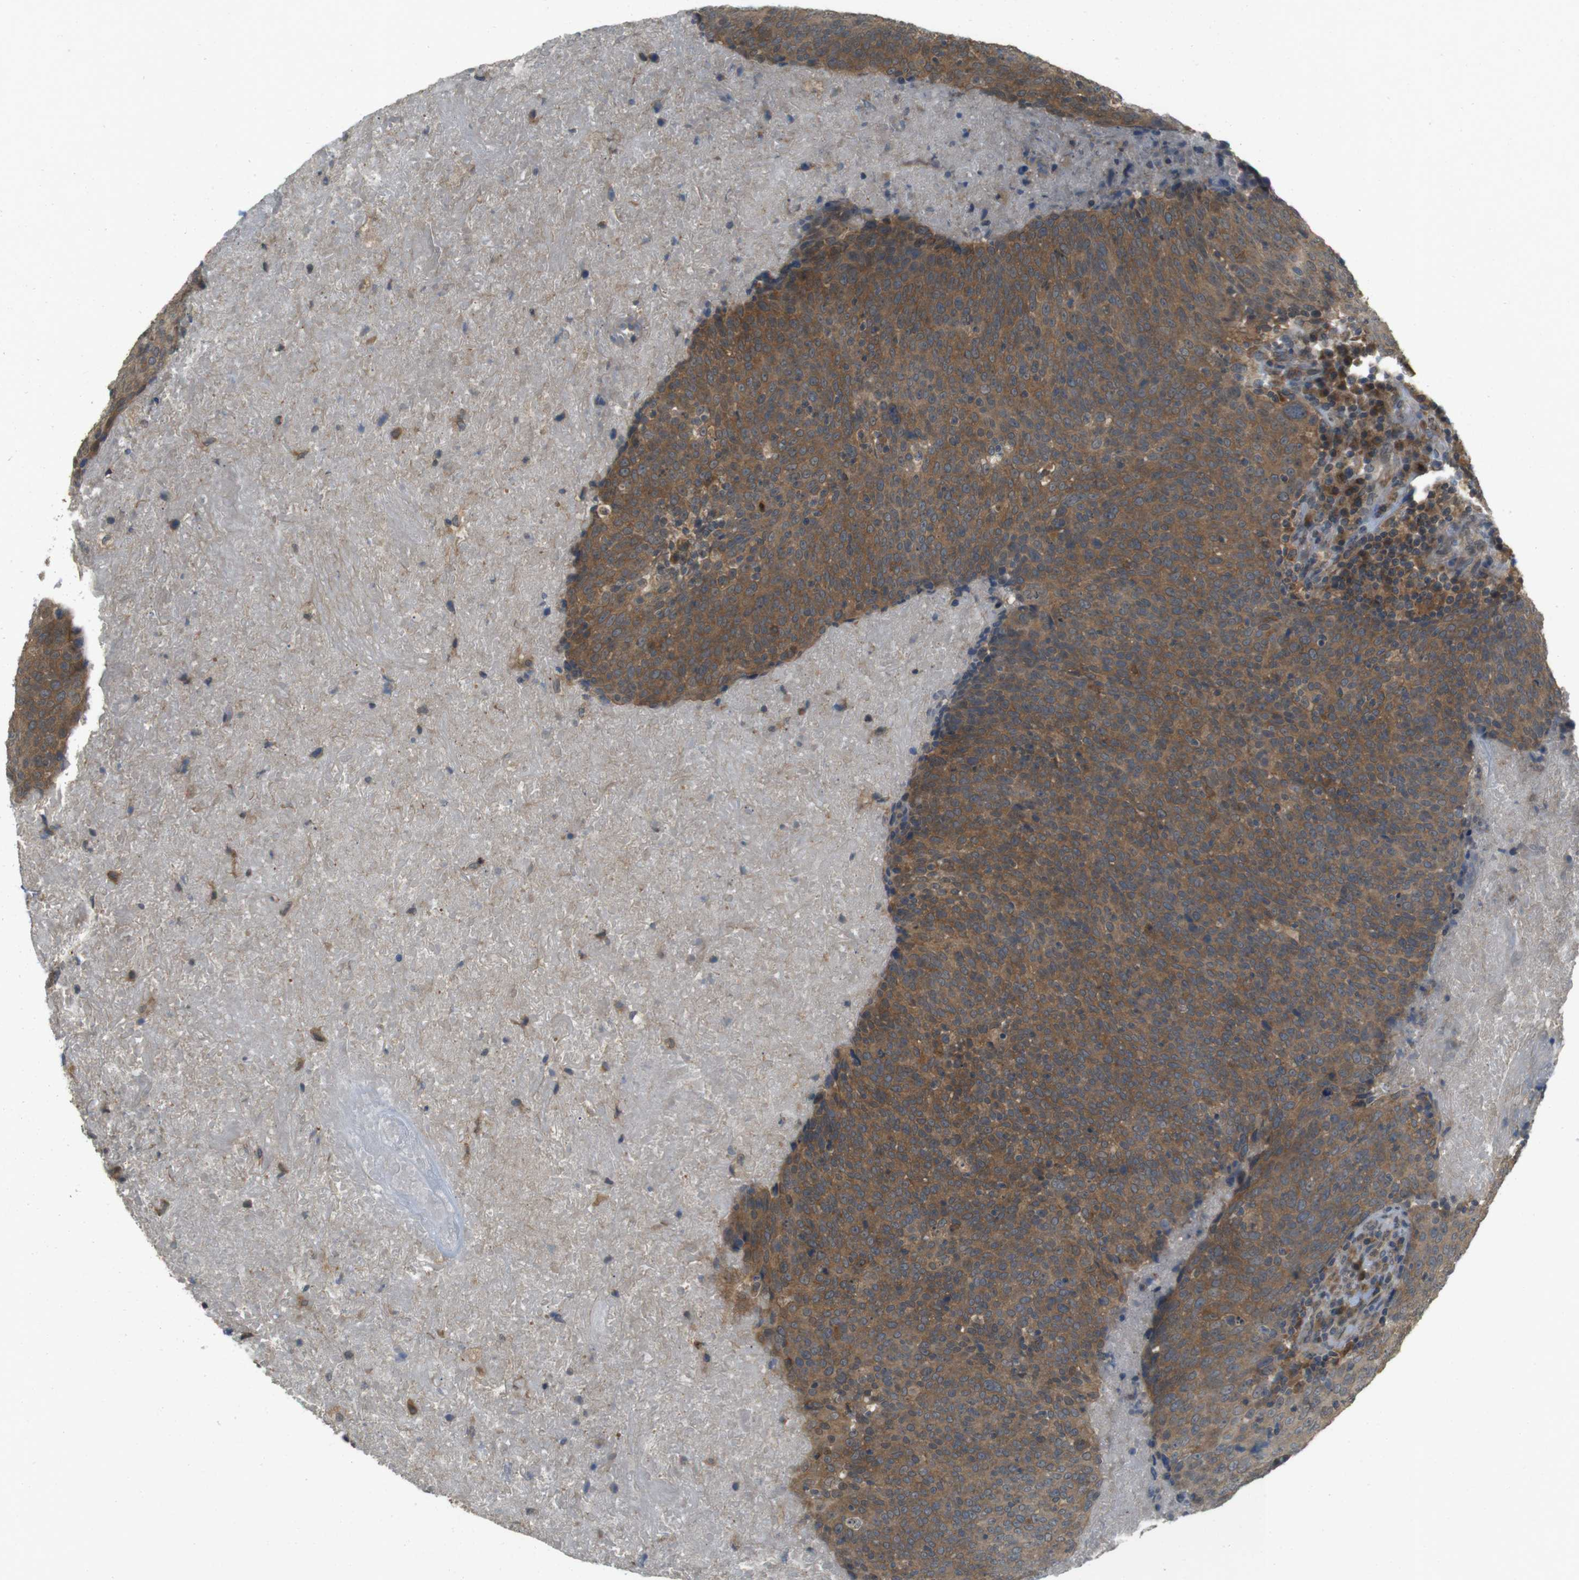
{"staining": {"intensity": "strong", "quantity": ">75%", "location": "cytoplasmic/membranous"}, "tissue": "head and neck cancer", "cell_type": "Tumor cells", "image_type": "cancer", "snomed": [{"axis": "morphology", "description": "Squamous cell carcinoma, NOS"}, {"axis": "morphology", "description": "Squamous cell carcinoma, metastatic, NOS"}, {"axis": "topography", "description": "Lymph node"}, {"axis": "topography", "description": "Head-Neck"}], "caption": "Brown immunohistochemical staining in human head and neck cancer (squamous cell carcinoma) demonstrates strong cytoplasmic/membranous staining in about >75% of tumor cells.", "gene": "RNF130", "patient": {"sex": "male", "age": 62}}